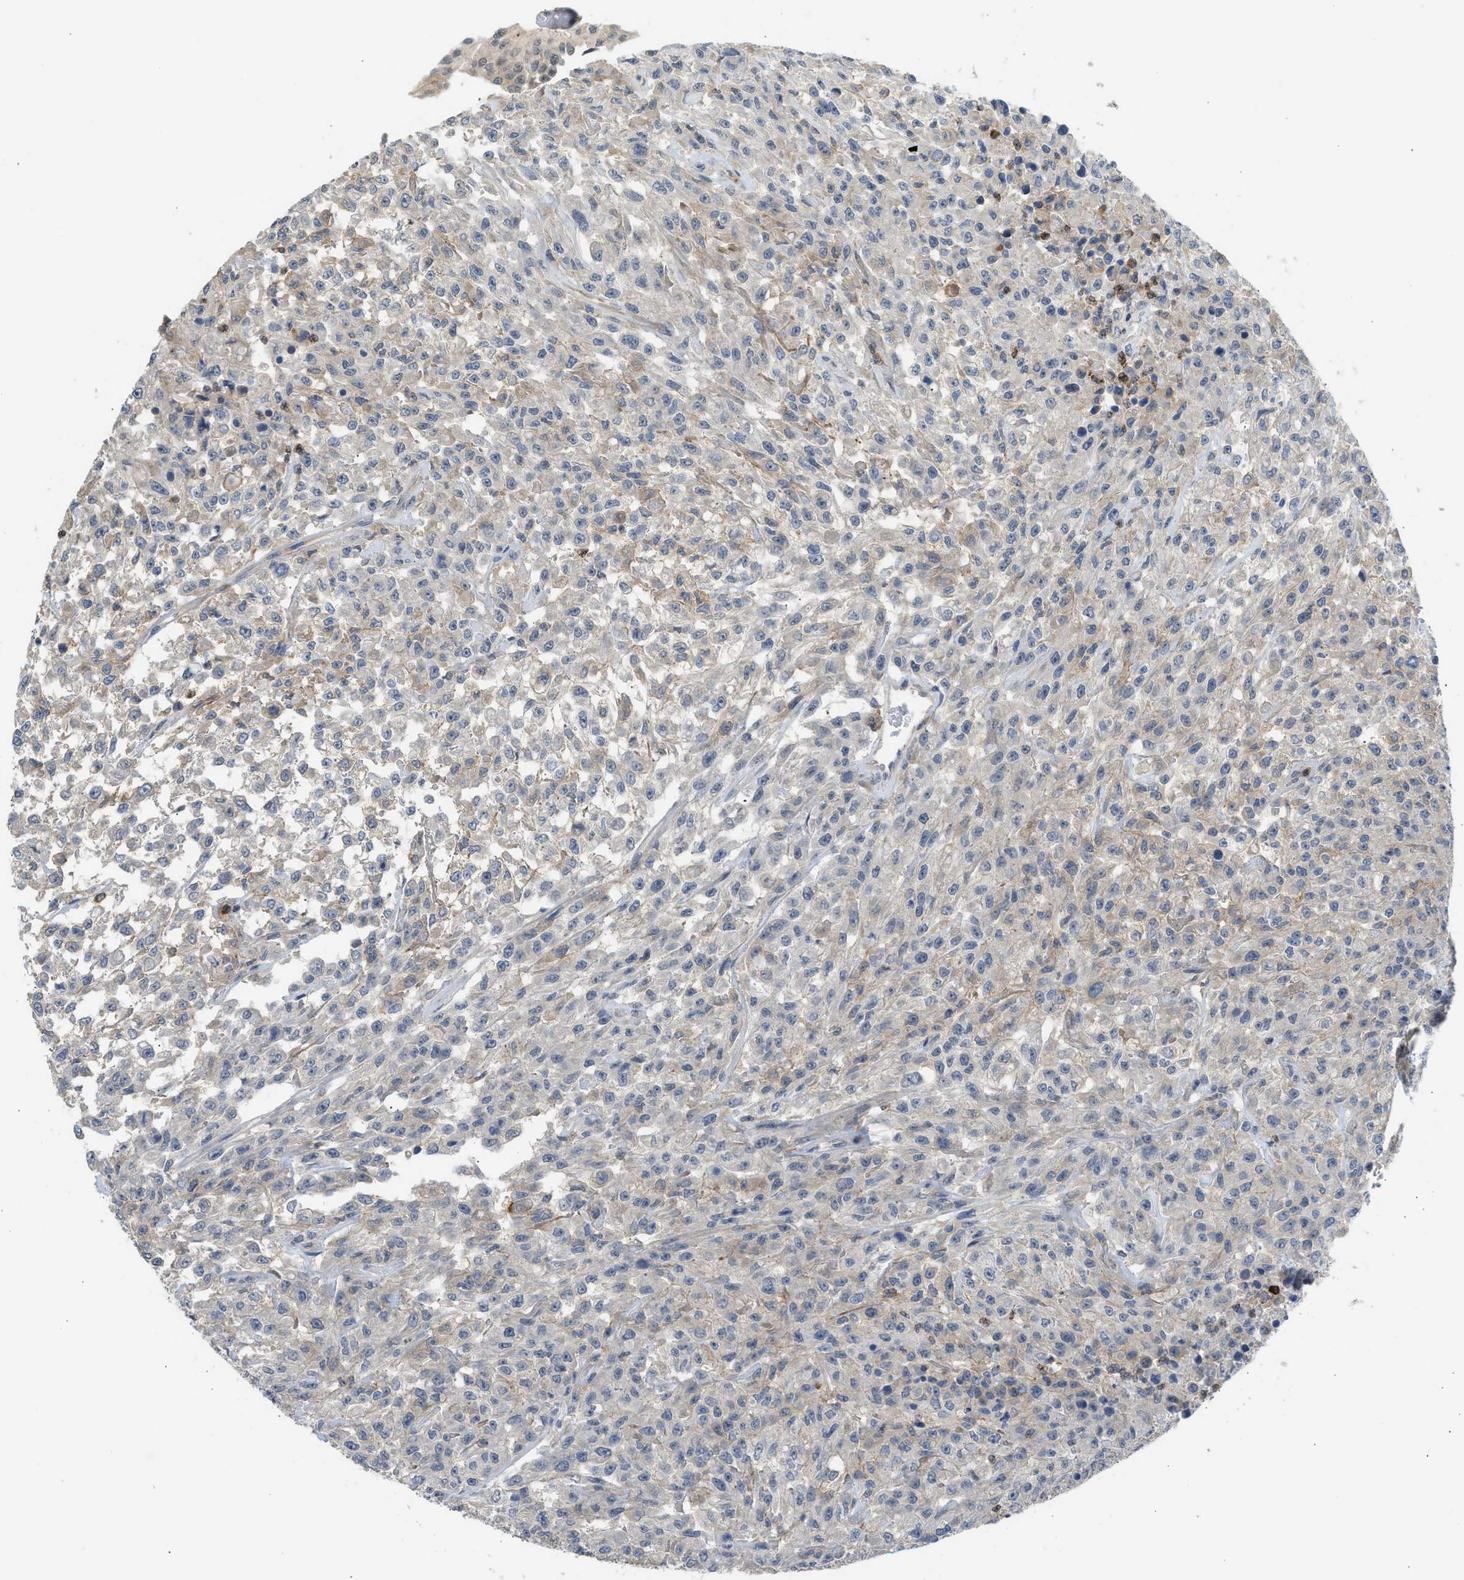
{"staining": {"intensity": "weak", "quantity": "25%-75%", "location": "cytoplasmic/membranous"}, "tissue": "urothelial cancer", "cell_type": "Tumor cells", "image_type": "cancer", "snomed": [{"axis": "morphology", "description": "Urothelial carcinoma, High grade"}, {"axis": "topography", "description": "Urinary bladder"}], "caption": "High-power microscopy captured an immunohistochemistry micrograph of high-grade urothelial carcinoma, revealing weak cytoplasmic/membranous positivity in about 25%-75% of tumor cells.", "gene": "RHBDF2", "patient": {"sex": "male", "age": 46}}